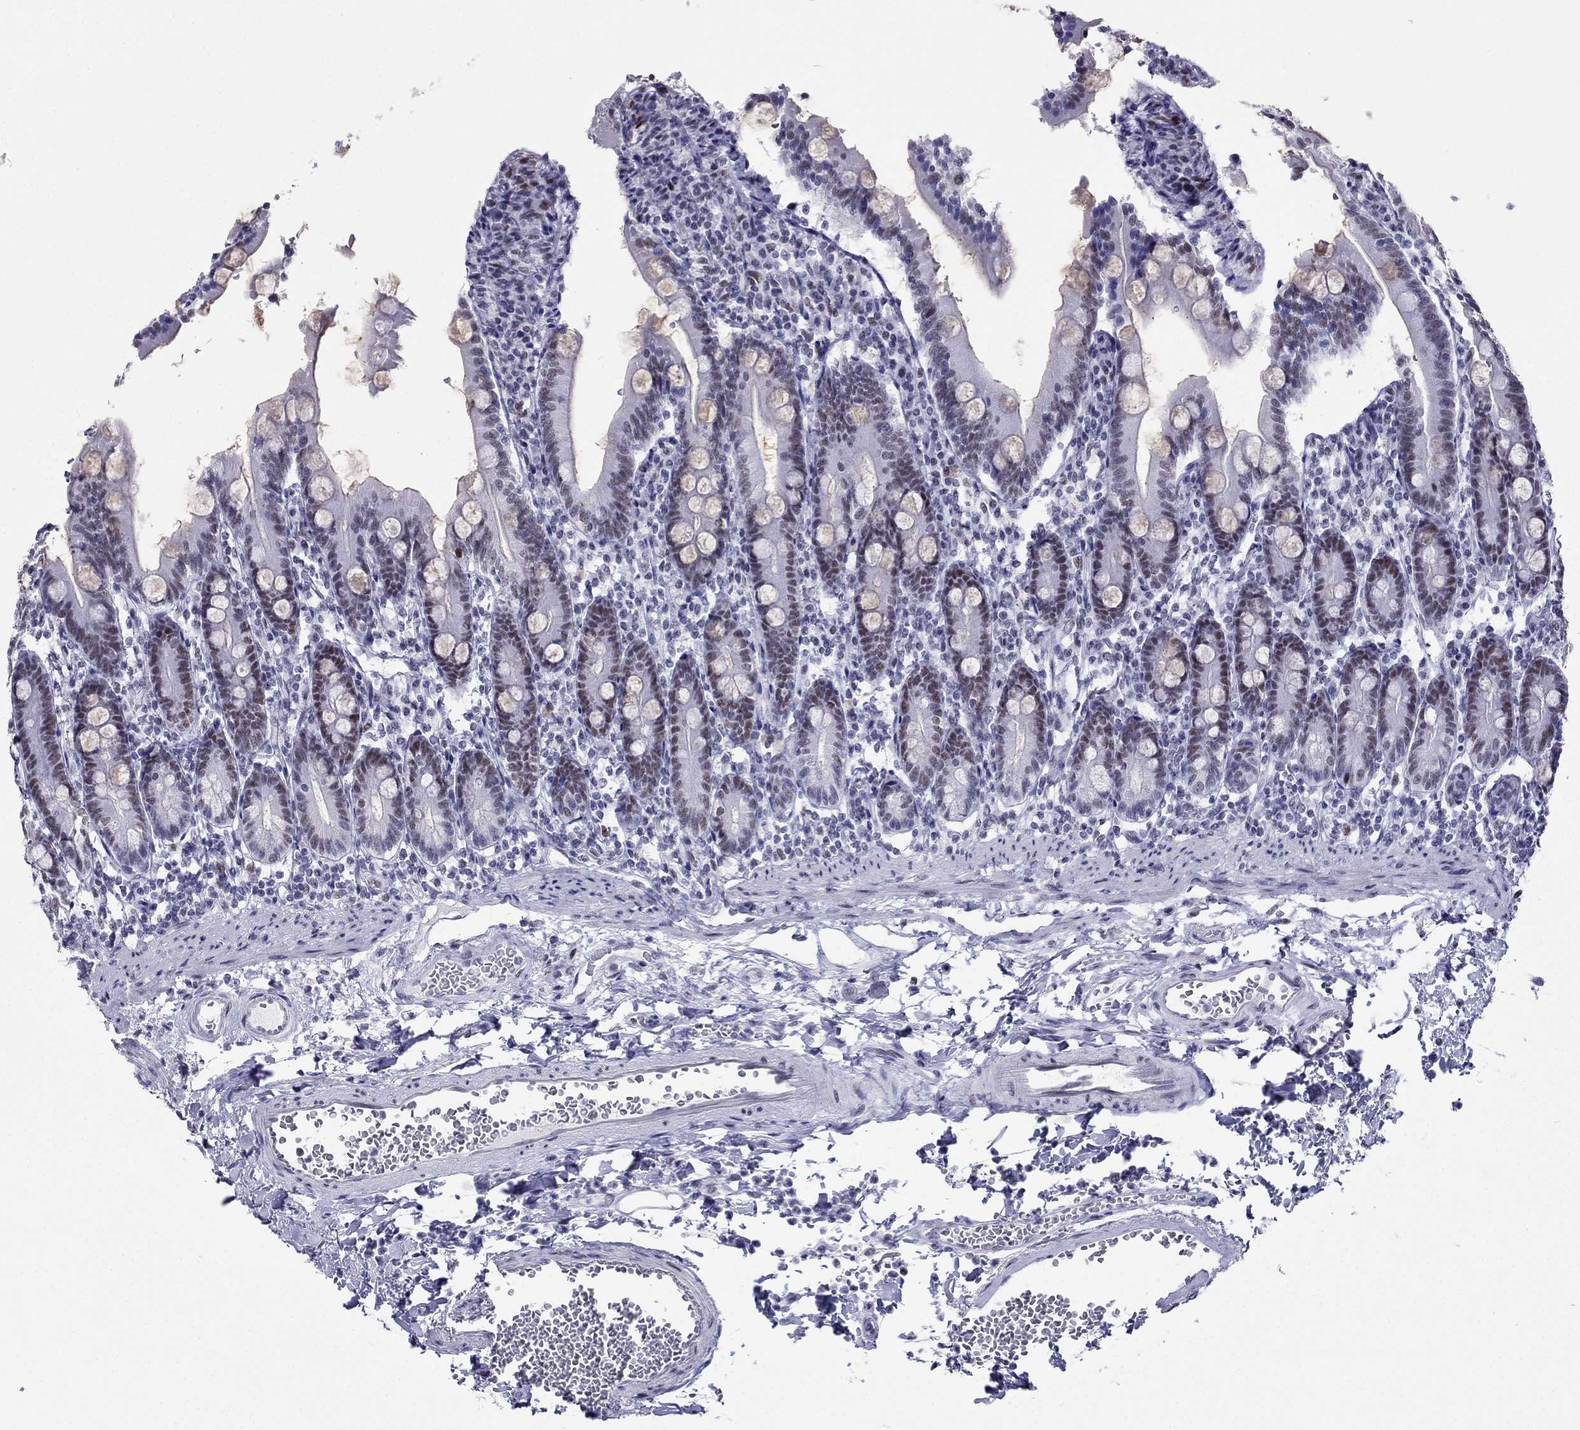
{"staining": {"intensity": "strong", "quantity": "<25%", "location": "nuclear"}, "tissue": "duodenum", "cell_type": "Glandular cells", "image_type": "normal", "snomed": [{"axis": "morphology", "description": "Normal tissue, NOS"}, {"axis": "topography", "description": "Duodenum"}], "caption": "Normal duodenum was stained to show a protein in brown. There is medium levels of strong nuclear expression in about <25% of glandular cells.", "gene": "PPM1G", "patient": {"sex": "female", "age": 67}}